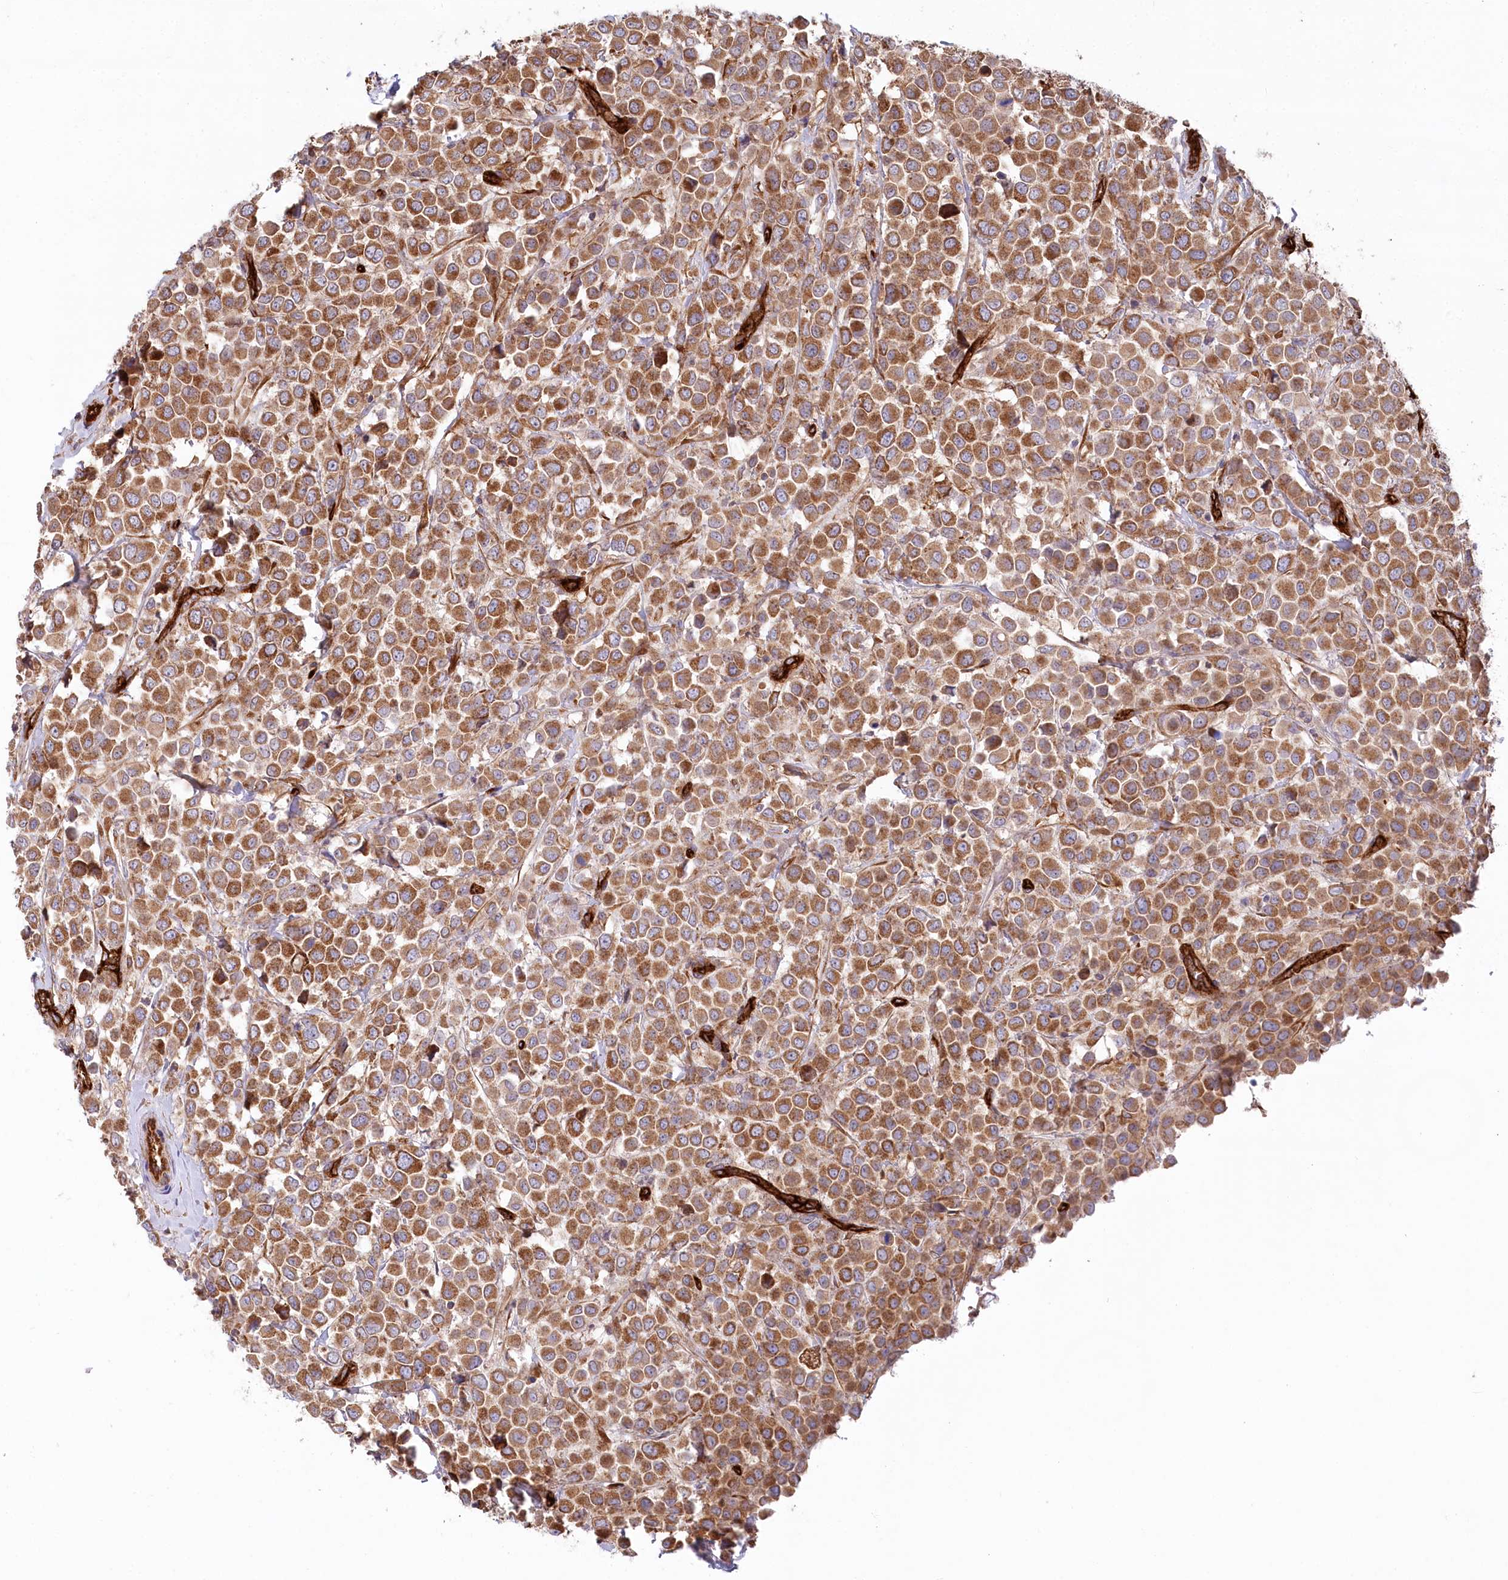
{"staining": {"intensity": "moderate", "quantity": ">75%", "location": "cytoplasmic/membranous"}, "tissue": "breast cancer", "cell_type": "Tumor cells", "image_type": "cancer", "snomed": [{"axis": "morphology", "description": "Duct carcinoma"}, {"axis": "topography", "description": "Breast"}], "caption": "Protein staining demonstrates moderate cytoplasmic/membranous expression in approximately >75% of tumor cells in infiltrating ductal carcinoma (breast).", "gene": "MTPAP", "patient": {"sex": "female", "age": 61}}